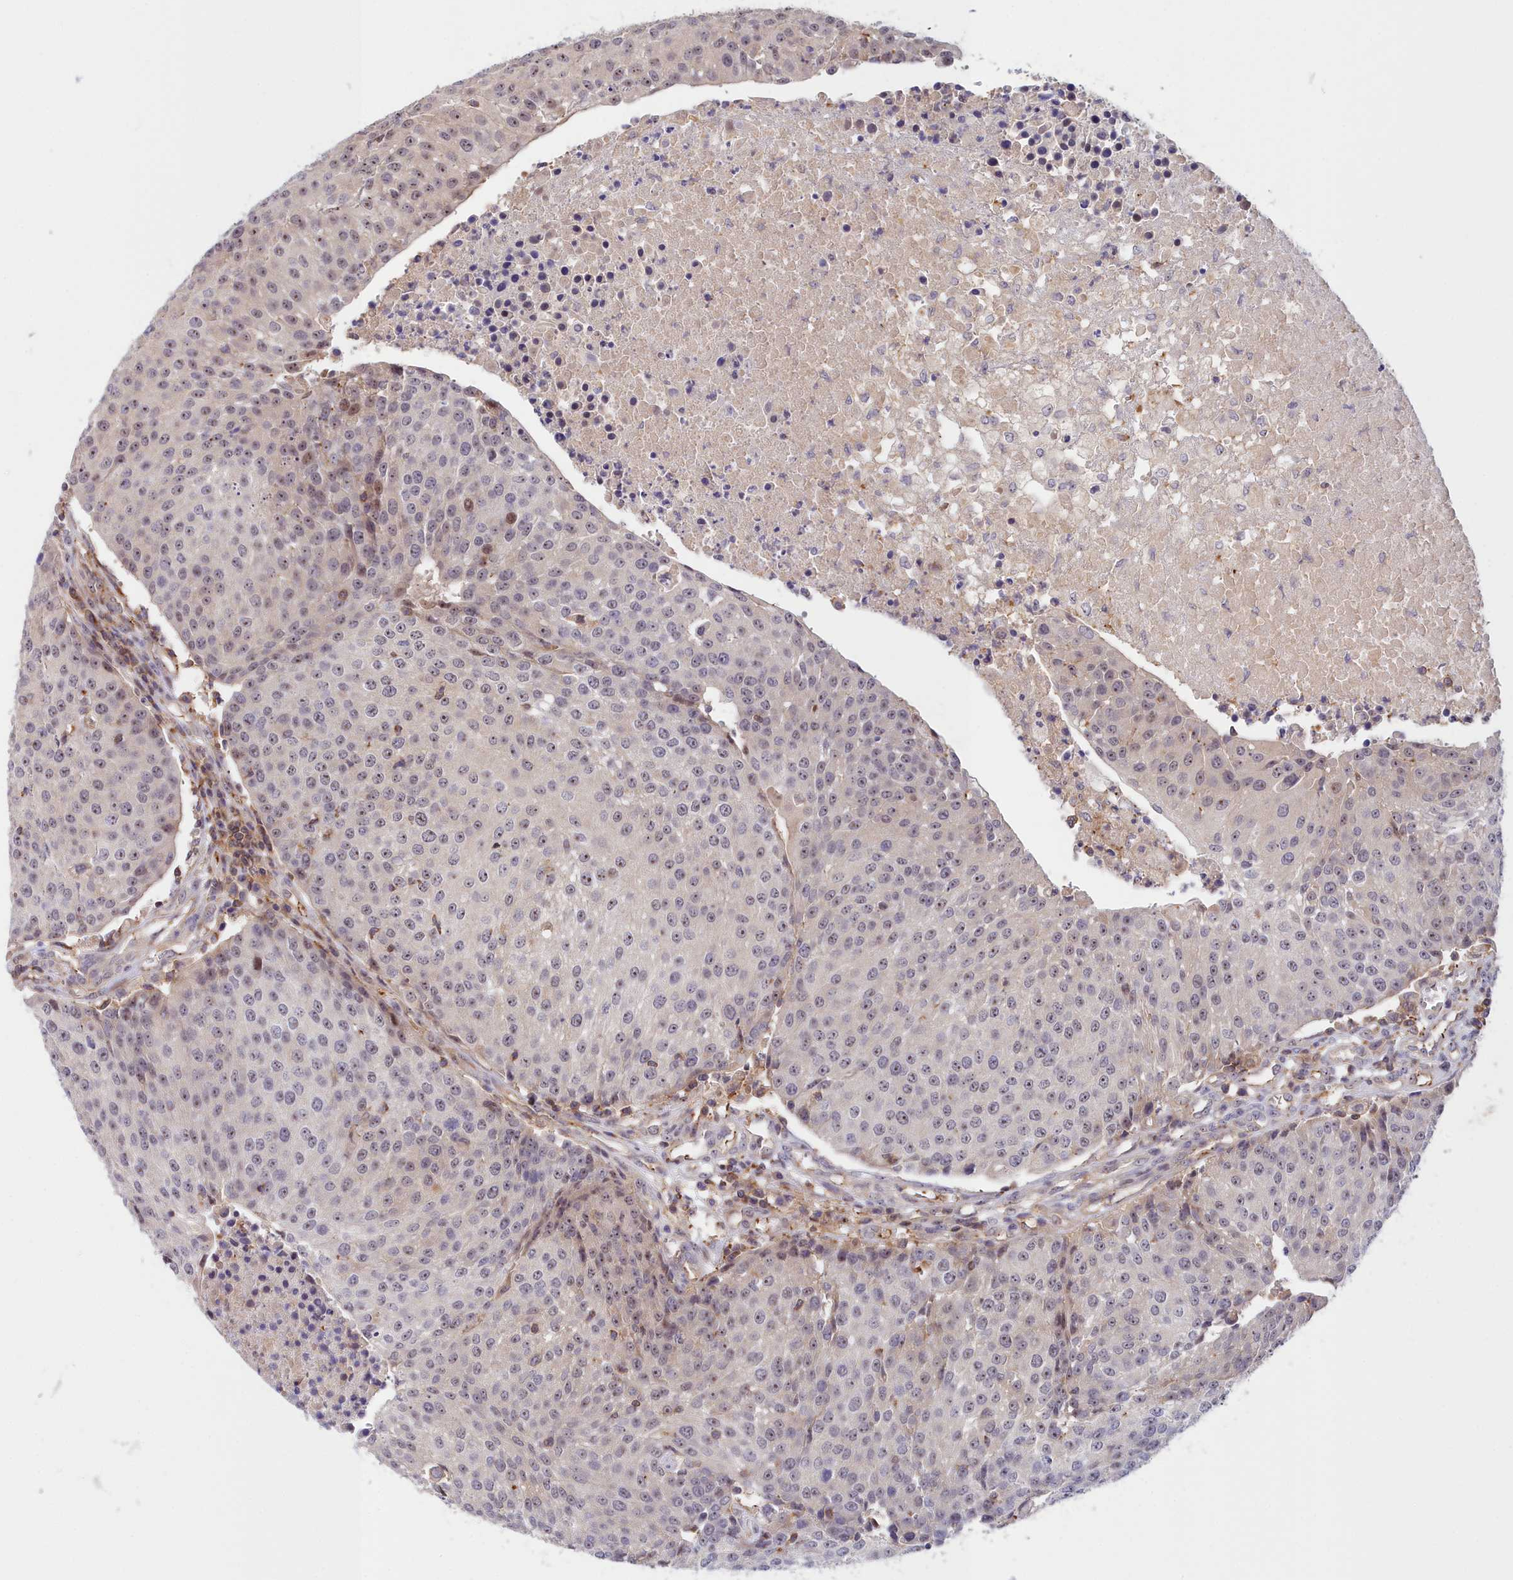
{"staining": {"intensity": "weak", "quantity": "<25%", "location": "nuclear"}, "tissue": "urothelial cancer", "cell_type": "Tumor cells", "image_type": "cancer", "snomed": [{"axis": "morphology", "description": "Urothelial carcinoma, High grade"}, {"axis": "topography", "description": "Urinary bladder"}], "caption": "Immunohistochemistry (IHC) micrograph of neoplastic tissue: urothelial cancer stained with DAB displays no significant protein staining in tumor cells.", "gene": "NEURL4", "patient": {"sex": "female", "age": 85}}